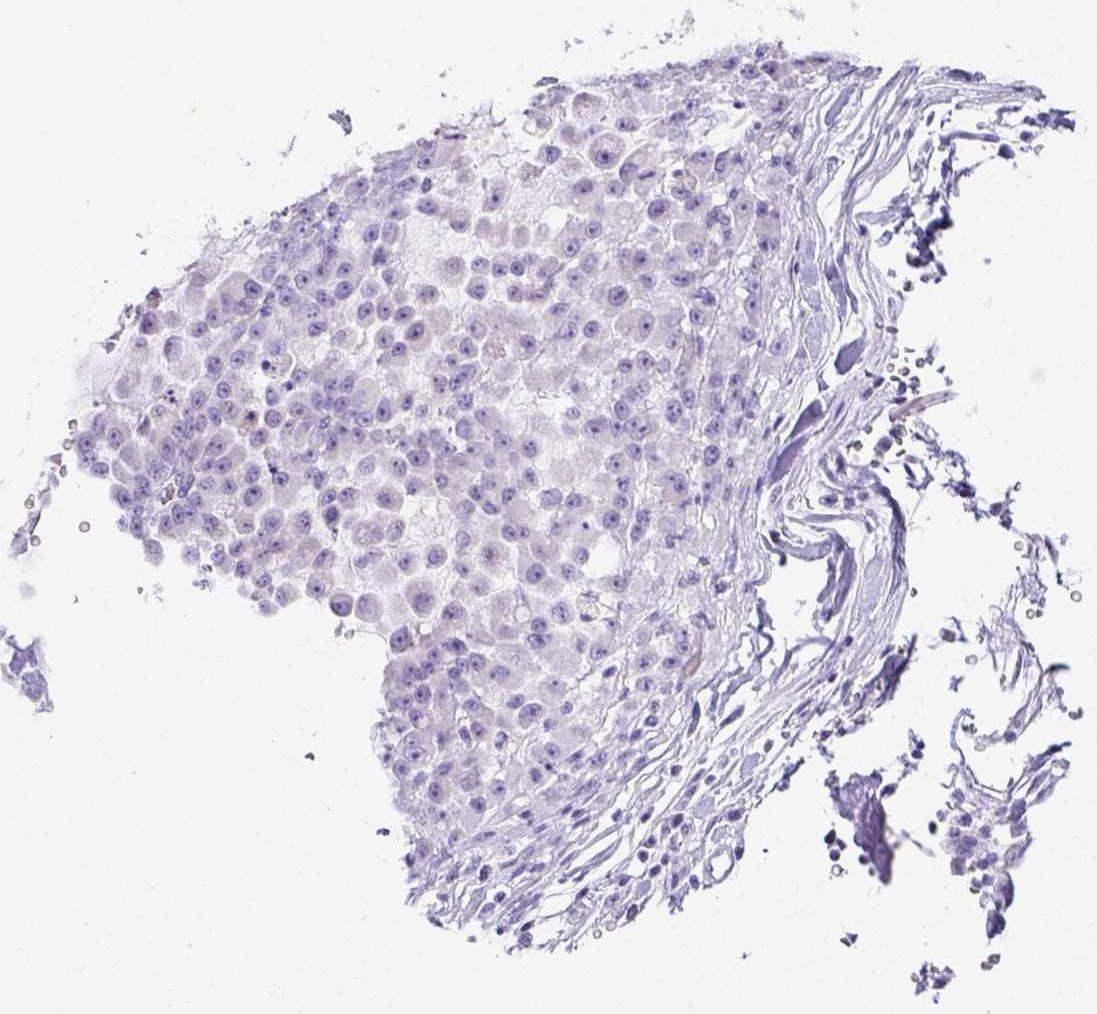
{"staining": {"intensity": "negative", "quantity": "none", "location": "none"}, "tissue": "stomach cancer", "cell_type": "Tumor cells", "image_type": "cancer", "snomed": [{"axis": "morphology", "description": "Adenocarcinoma, NOS"}, {"axis": "topography", "description": "Stomach"}], "caption": "A histopathology image of stomach cancer stained for a protein displays no brown staining in tumor cells. (Brightfield microscopy of DAB (3,3'-diaminobenzidine) immunohistochemistry (IHC) at high magnification).", "gene": "ARHGAP36", "patient": {"sex": "female", "age": 76}}